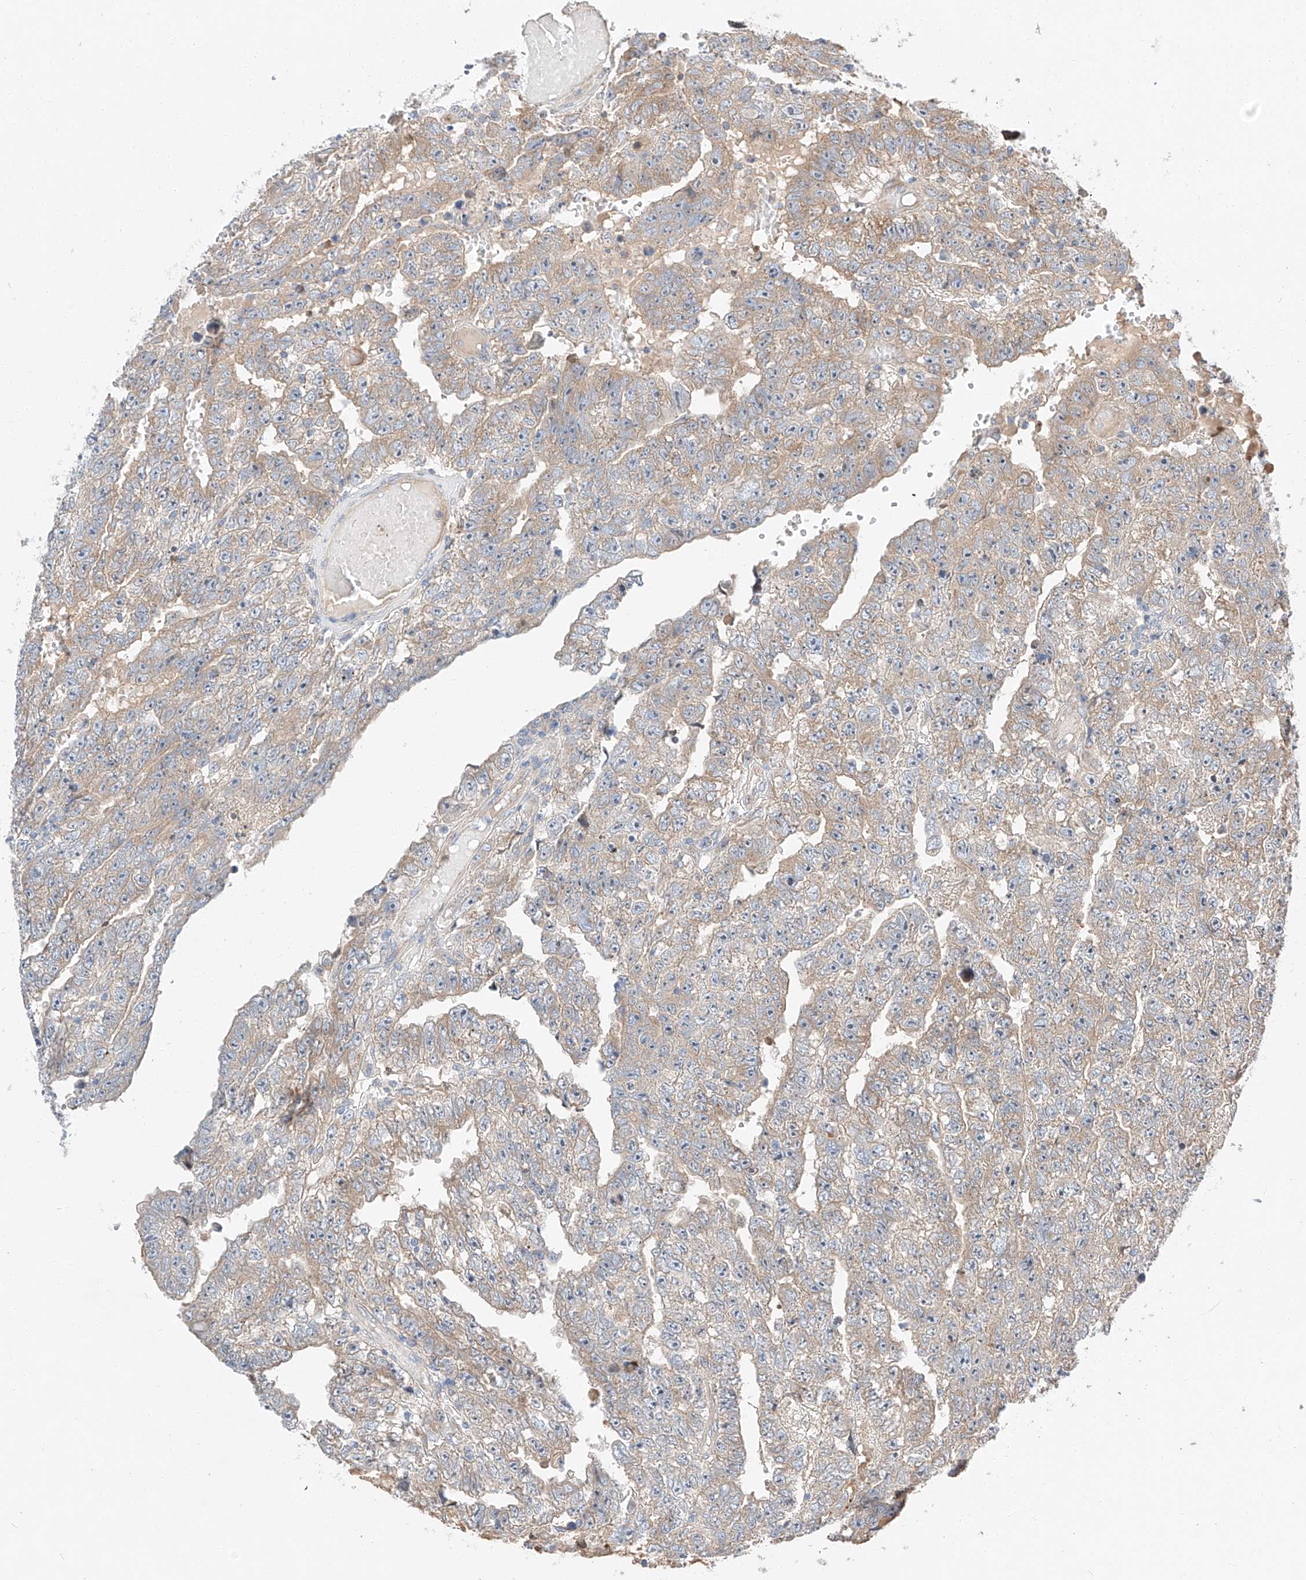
{"staining": {"intensity": "weak", "quantity": "25%-75%", "location": "cytoplasmic/membranous"}, "tissue": "testis cancer", "cell_type": "Tumor cells", "image_type": "cancer", "snomed": [{"axis": "morphology", "description": "Carcinoma, Embryonal, NOS"}, {"axis": "topography", "description": "Testis"}], "caption": "Protein positivity by immunohistochemistry (IHC) displays weak cytoplasmic/membranous positivity in about 25%-75% of tumor cells in testis embryonal carcinoma.", "gene": "RUSC1", "patient": {"sex": "male", "age": 25}}